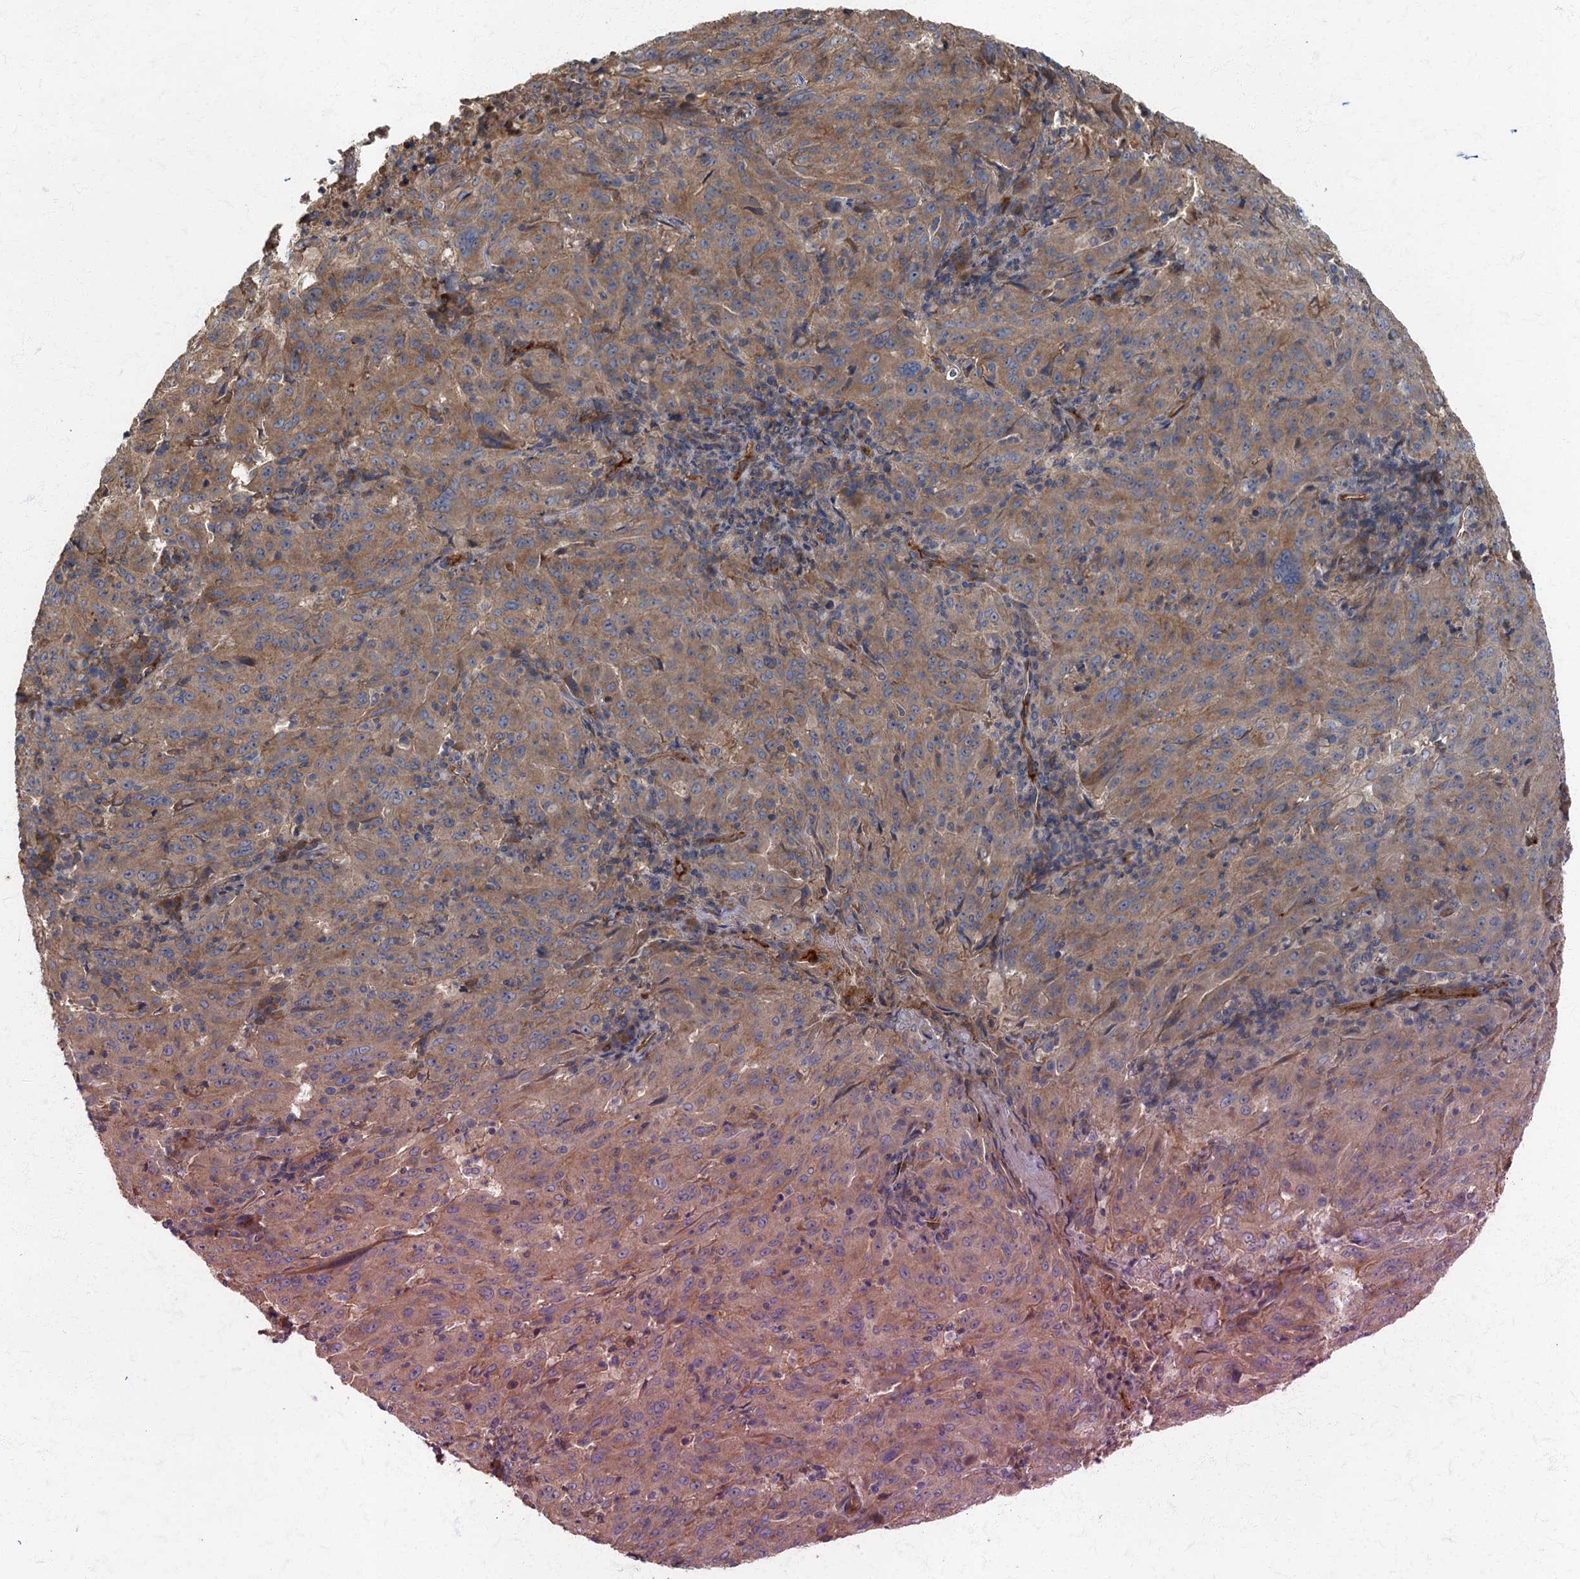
{"staining": {"intensity": "weak", "quantity": ">75%", "location": "cytoplasmic/membranous"}, "tissue": "pancreatic cancer", "cell_type": "Tumor cells", "image_type": "cancer", "snomed": [{"axis": "morphology", "description": "Adenocarcinoma, NOS"}, {"axis": "topography", "description": "Pancreas"}], "caption": "Immunohistochemistry of pancreatic adenocarcinoma demonstrates low levels of weak cytoplasmic/membranous staining in about >75% of tumor cells. (Stains: DAB in brown, nuclei in blue, Microscopy: brightfield microscopy at high magnification).", "gene": "ARL11", "patient": {"sex": "male", "age": 63}}